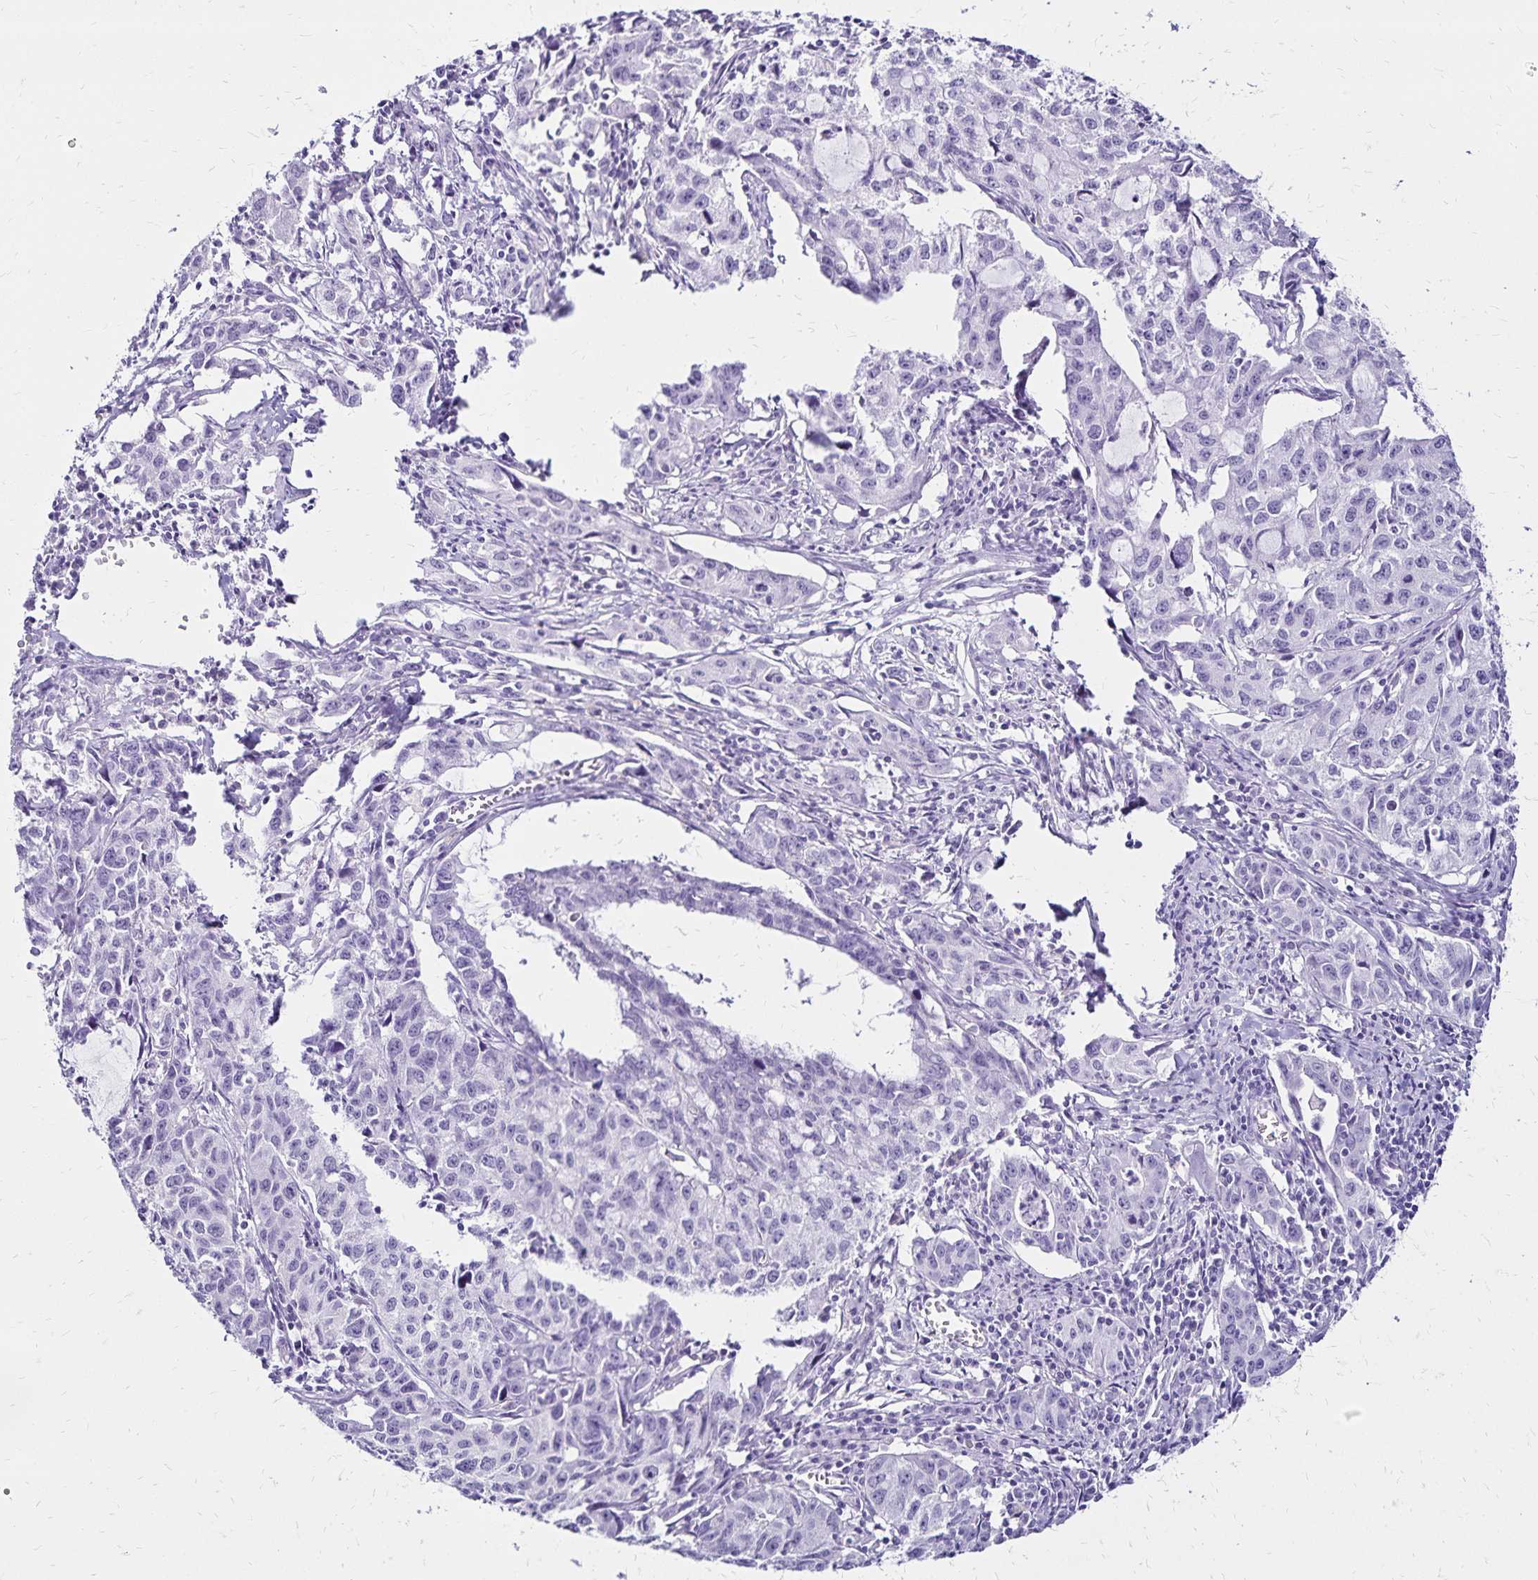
{"staining": {"intensity": "negative", "quantity": "none", "location": "none"}, "tissue": "cervical cancer", "cell_type": "Tumor cells", "image_type": "cancer", "snomed": [{"axis": "morphology", "description": "Squamous cell carcinoma, NOS"}, {"axis": "topography", "description": "Cervix"}], "caption": "Immunohistochemical staining of squamous cell carcinoma (cervical) displays no significant expression in tumor cells.", "gene": "LIN28B", "patient": {"sex": "female", "age": 28}}